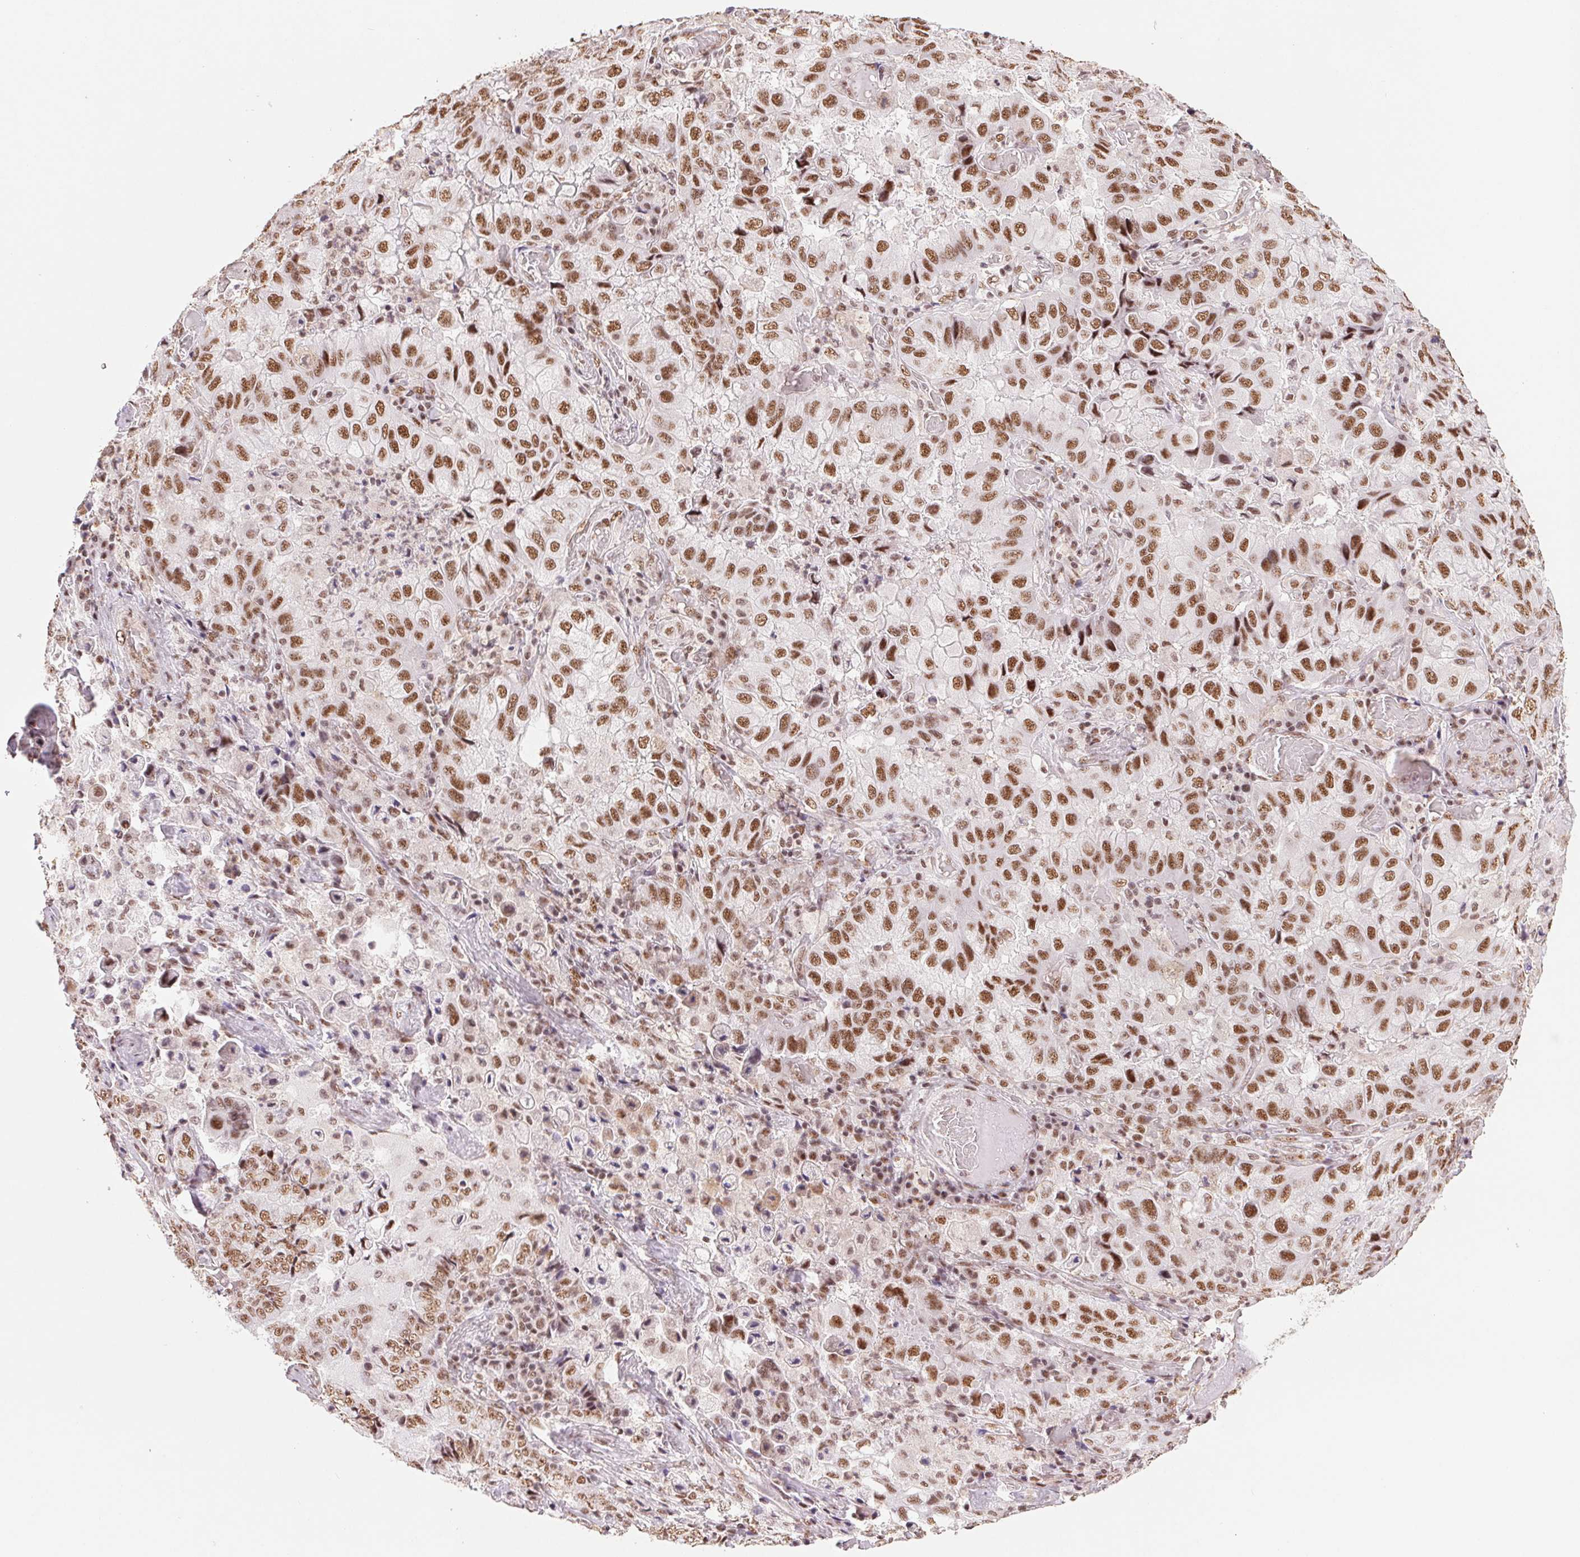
{"staining": {"intensity": "moderate", "quantity": ">75%", "location": "nuclear"}, "tissue": "lung cancer", "cell_type": "Tumor cells", "image_type": "cancer", "snomed": [{"axis": "morphology", "description": "Aneuploidy"}, {"axis": "morphology", "description": "Adenocarcinoma, NOS"}, {"axis": "morphology", "description": "Adenocarcinoma, metastatic, NOS"}, {"axis": "topography", "description": "Lymph node"}, {"axis": "topography", "description": "Lung"}], "caption": "The immunohistochemical stain shows moderate nuclear staining in tumor cells of lung adenocarcinoma tissue.", "gene": "SREK1", "patient": {"sex": "female", "age": 48}}